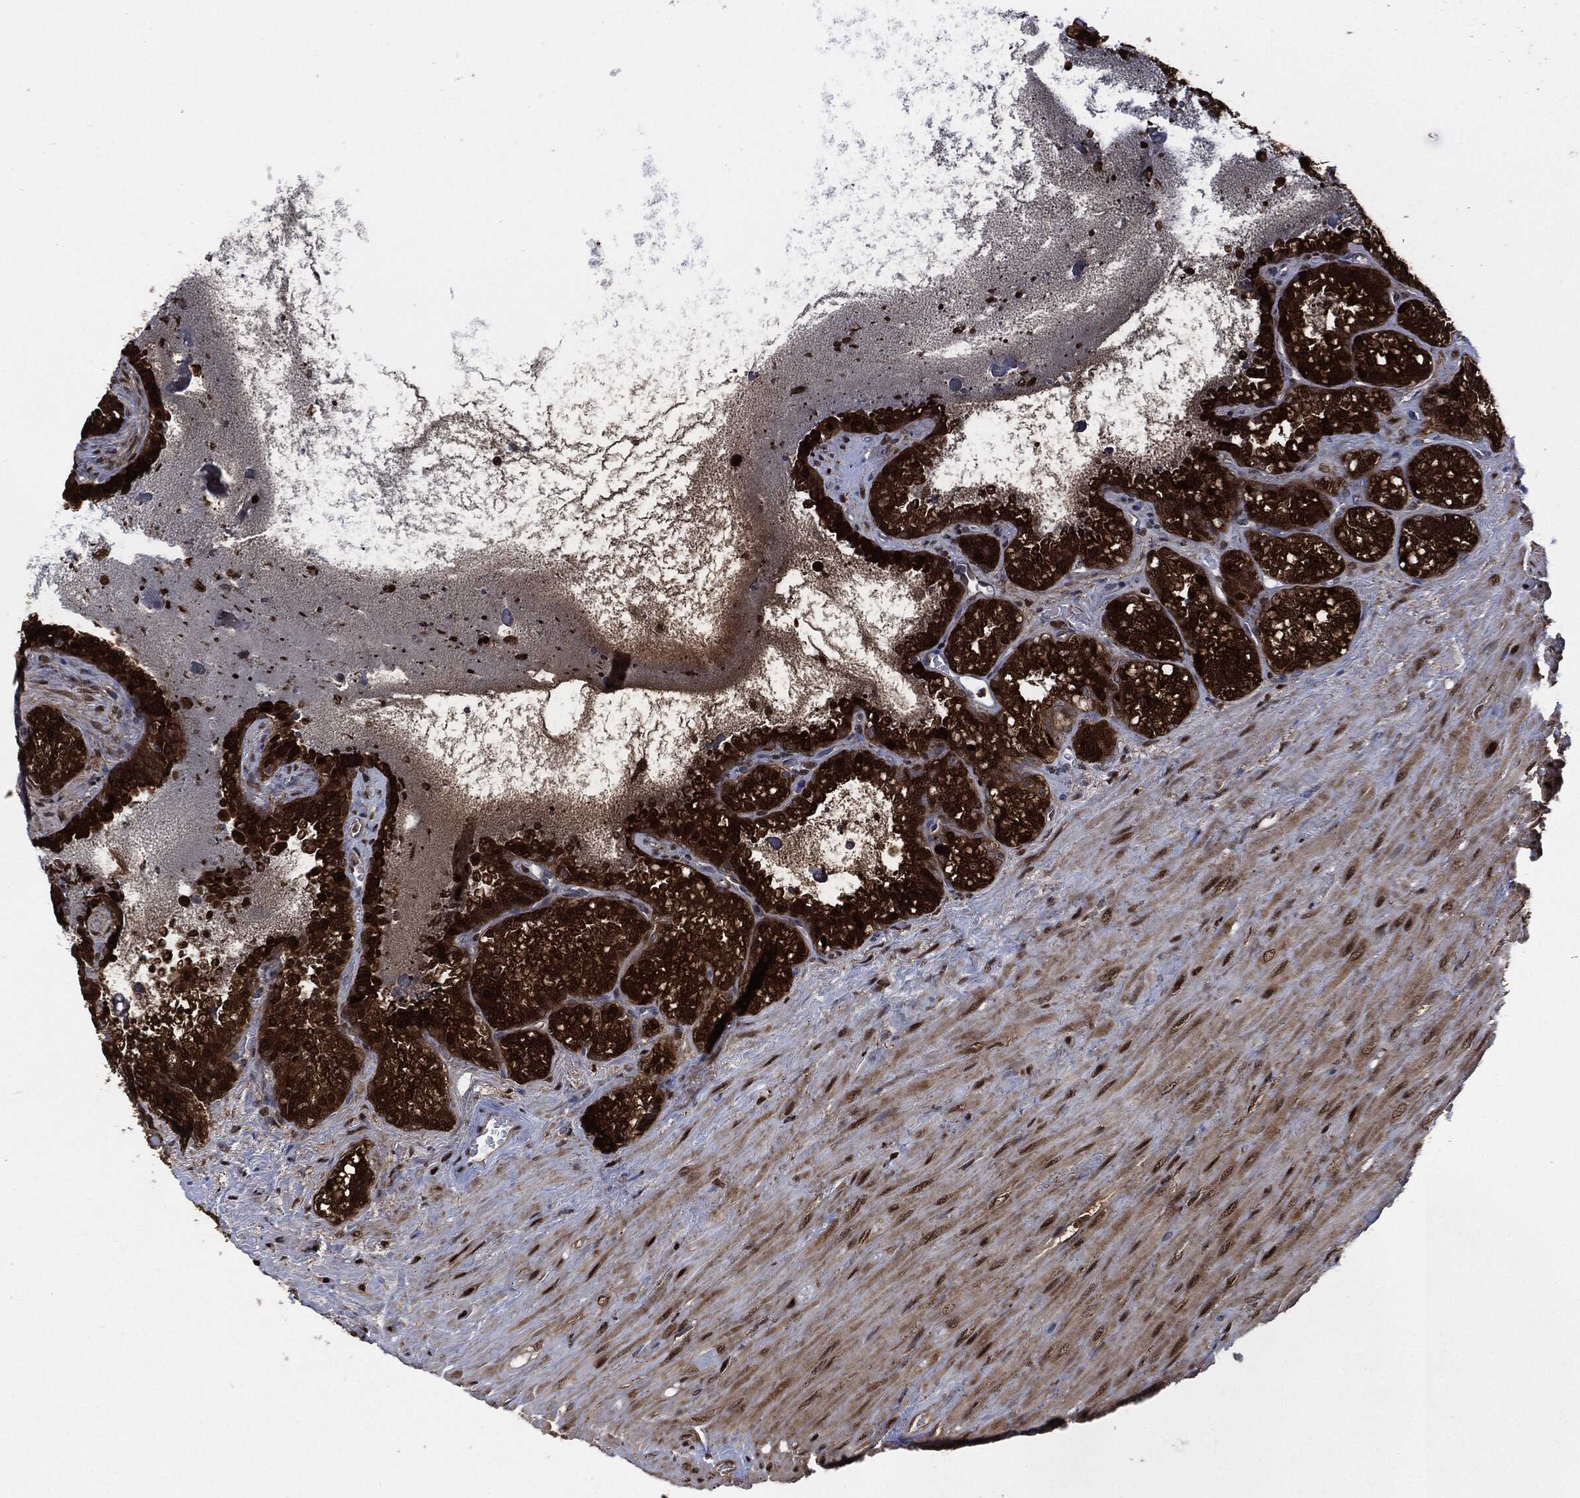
{"staining": {"intensity": "strong", "quantity": ">75%", "location": "cytoplasmic/membranous,nuclear"}, "tissue": "seminal vesicle", "cell_type": "Glandular cells", "image_type": "normal", "snomed": [{"axis": "morphology", "description": "Normal tissue, NOS"}, {"axis": "topography", "description": "Seminal veicle"}], "caption": "Immunohistochemical staining of normal human seminal vesicle exhibits high levels of strong cytoplasmic/membranous,nuclear staining in about >75% of glandular cells. The protein of interest is shown in brown color, while the nuclei are stained blue.", "gene": "DCTN1", "patient": {"sex": "male", "age": 68}}